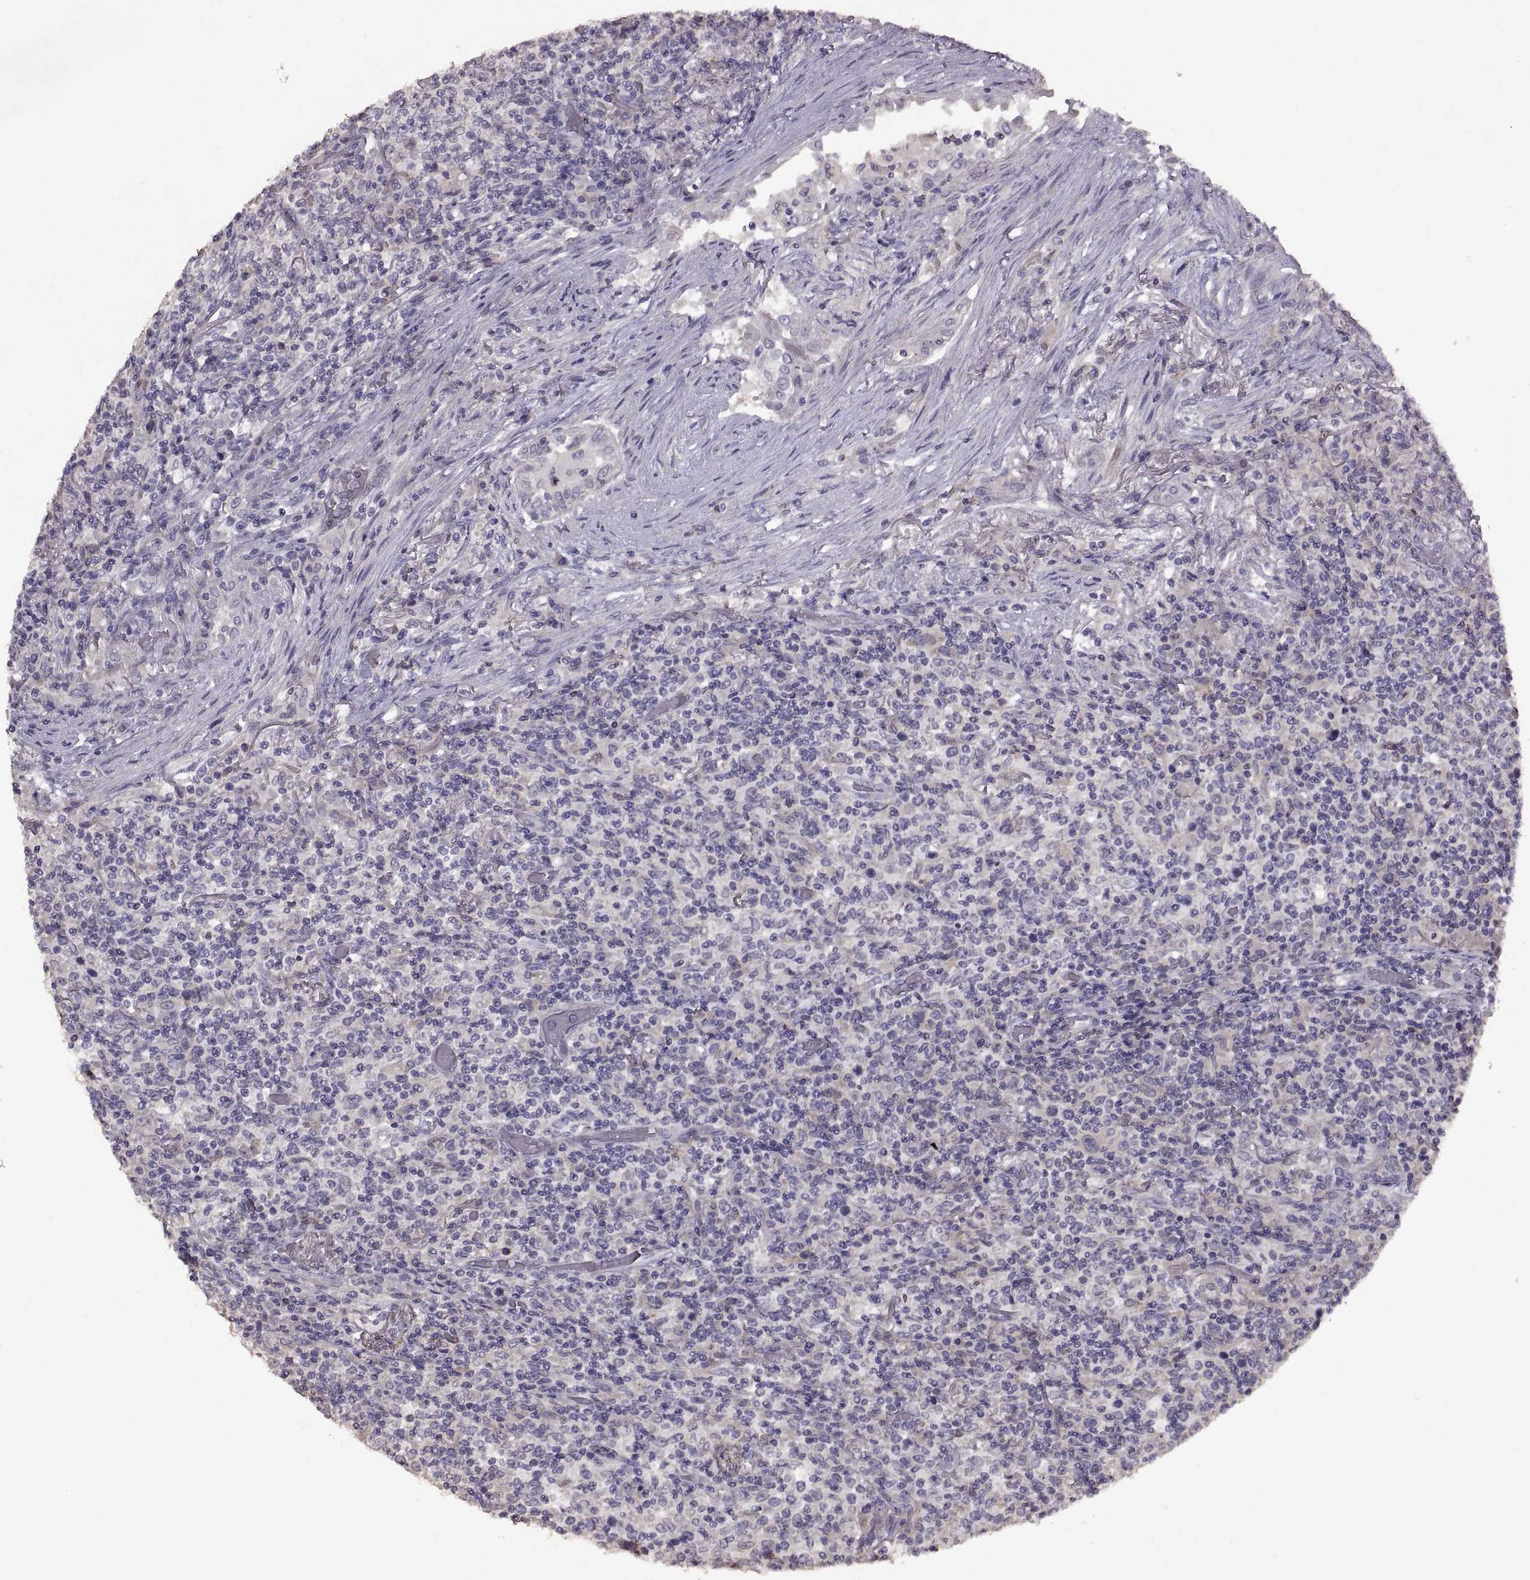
{"staining": {"intensity": "negative", "quantity": "none", "location": "none"}, "tissue": "lymphoma", "cell_type": "Tumor cells", "image_type": "cancer", "snomed": [{"axis": "morphology", "description": "Malignant lymphoma, non-Hodgkin's type, High grade"}, {"axis": "topography", "description": "Lung"}], "caption": "Micrograph shows no protein positivity in tumor cells of lymphoma tissue.", "gene": "DEFB136", "patient": {"sex": "male", "age": 79}}